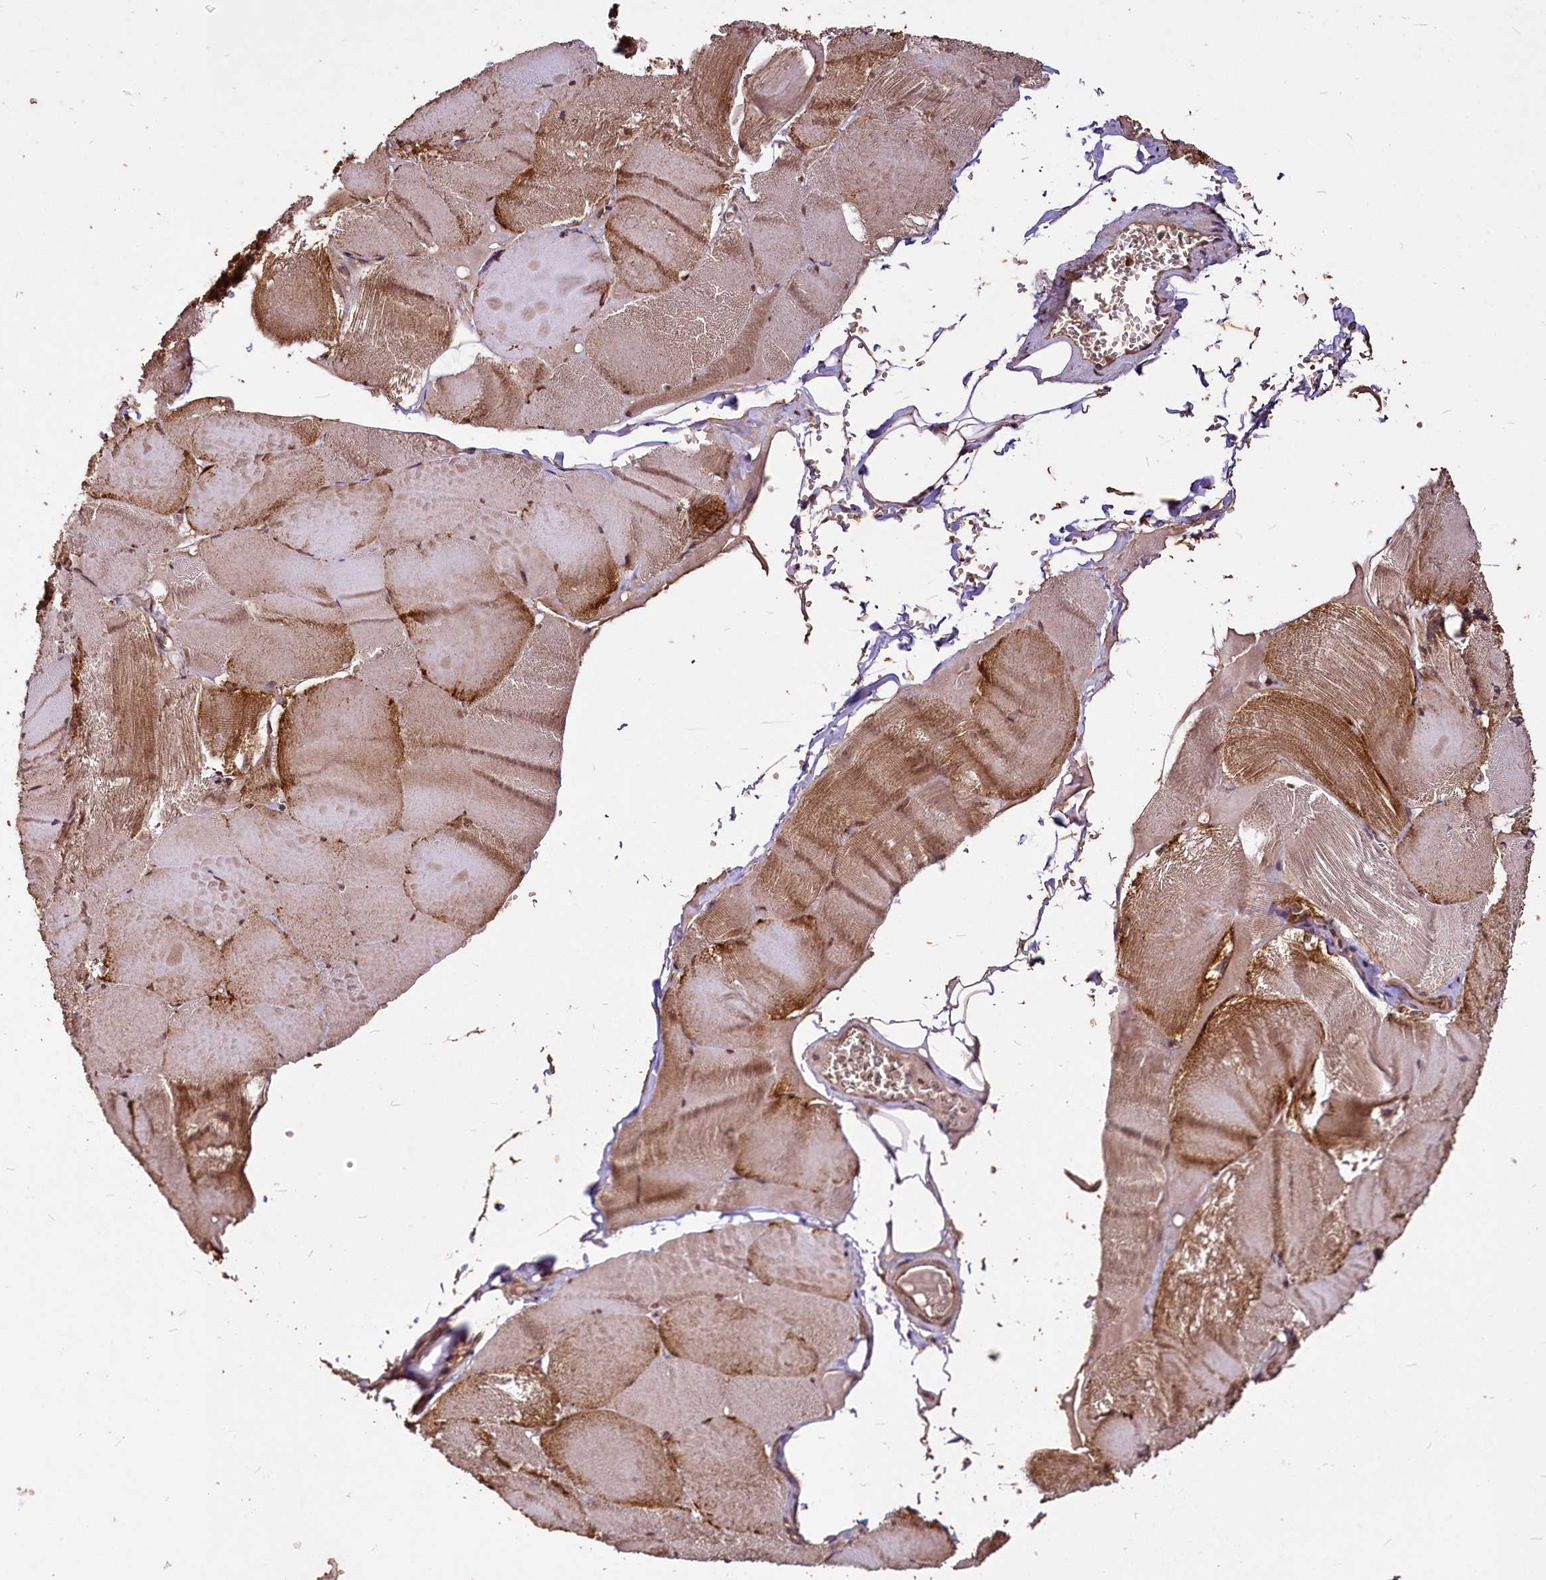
{"staining": {"intensity": "moderate", "quantity": ">75%", "location": "cytoplasmic/membranous,nuclear"}, "tissue": "skeletal muscle", "cell_type": "Myocytes", "image_type": "normal", "snomed": [{"axis": "morphology", "description": "Normal tissue, NOS"}, {"axis": "morphology", "description": "Basal cell carcinoma"}, {"axis": "topography", "description": "Skeletal muscle"}], "caption": "DAB (3,3'-diaminobenzidine) immunohistochemical staining of benign human skeletal muscle reveals moderate cytoplasmic/membranous,nuclear protein positivity in about >75% of myocytes. Using DAB (3,3'-diaminobenzidine) (brown) and hematoxylin (blue) stains, captured at high magnification using brightfield microscopy.", "gene": "VPS51", "patient": {"sex": "female", "age": 64}}